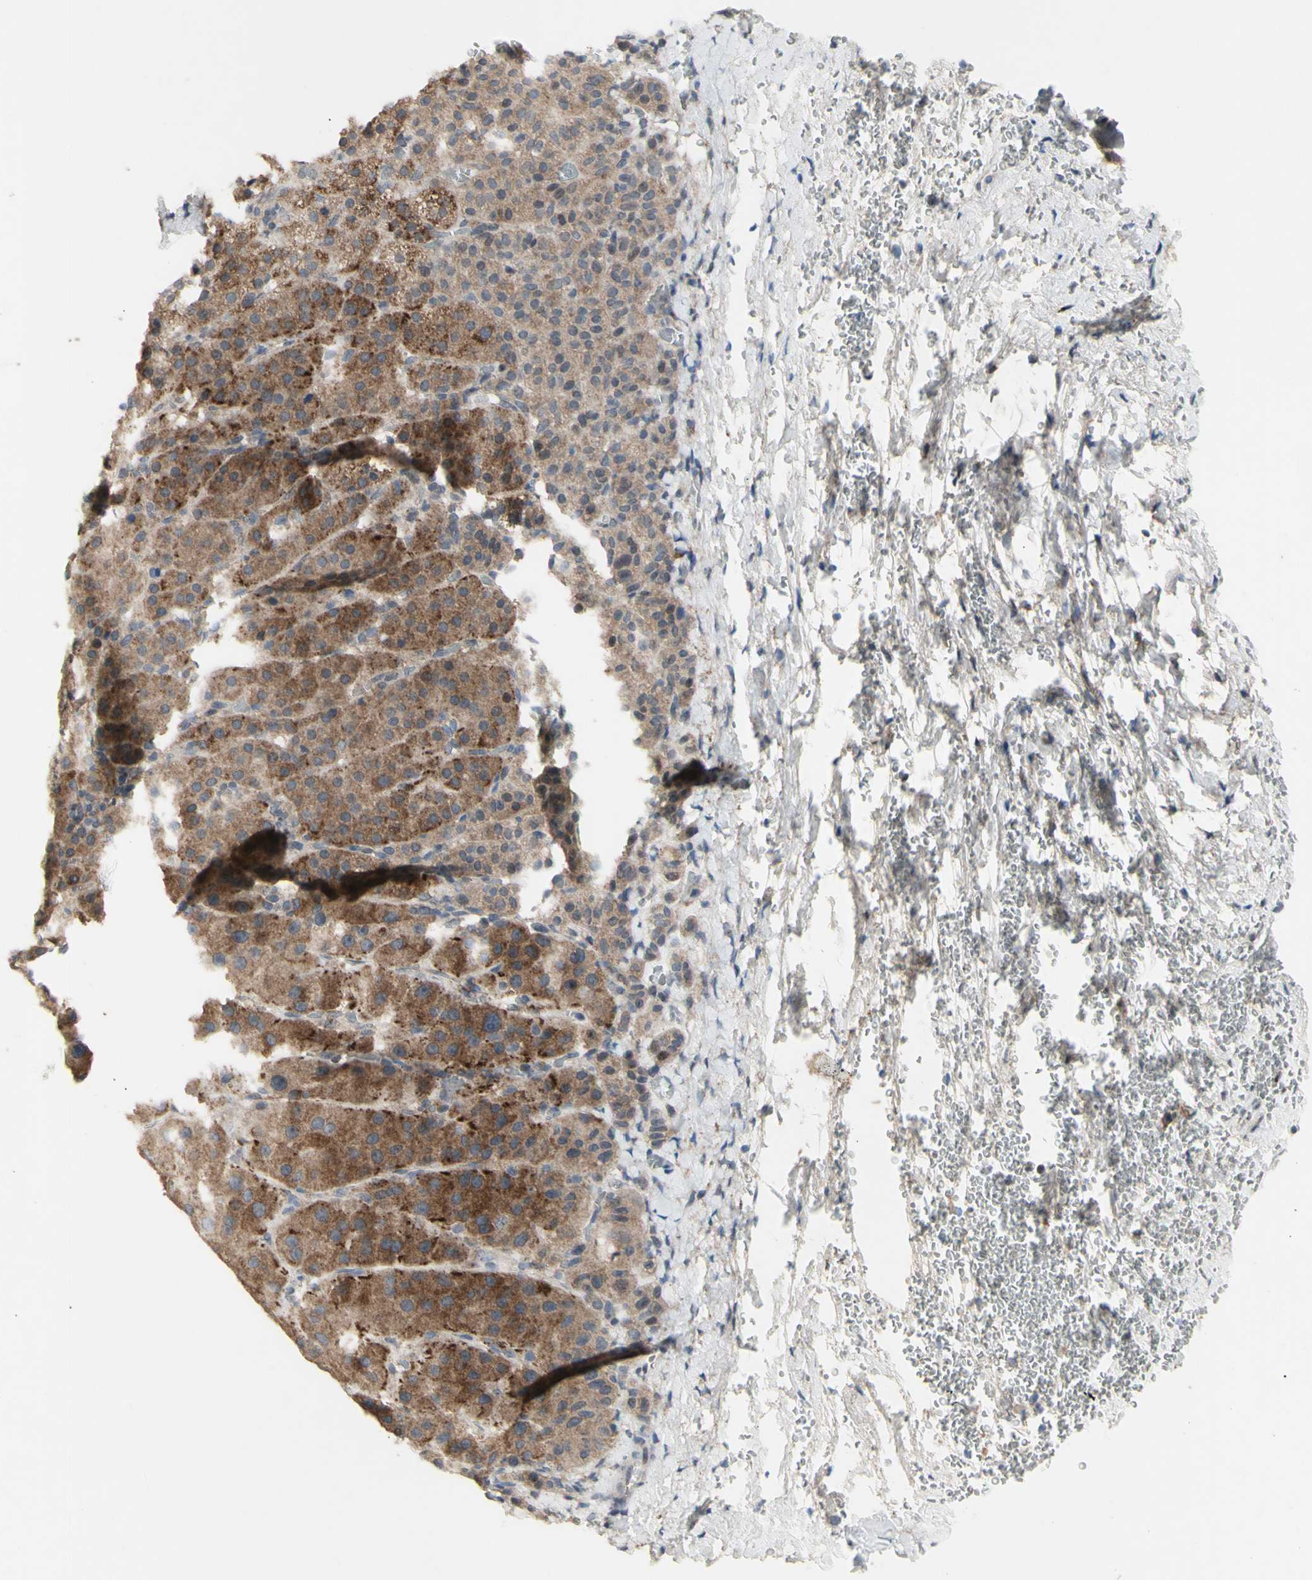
{"staining": {"intensity": "moderate", "quantity": ">75%", "location": "cytoplasmic/membranous"}, "tissue": "adrenal gland", "cell_type": "Glandular cells", "image_type": "normal", "snomed": [{"axis": "morphology", "description": "Normal tissue, NOS"}, {"axis": "topography", "description": "Adrenal gland"}], "caption": "Immunohistochemistry (IHC) micrograph of normal human adrenal gland stained for a protein (brown), which demonstrates medium levels of moderate cytoplasmic/membranous expression in approximately >75% of glandular cells.", "gene": "NLRP1", "patient": {"sex": "female", "age": 57}}